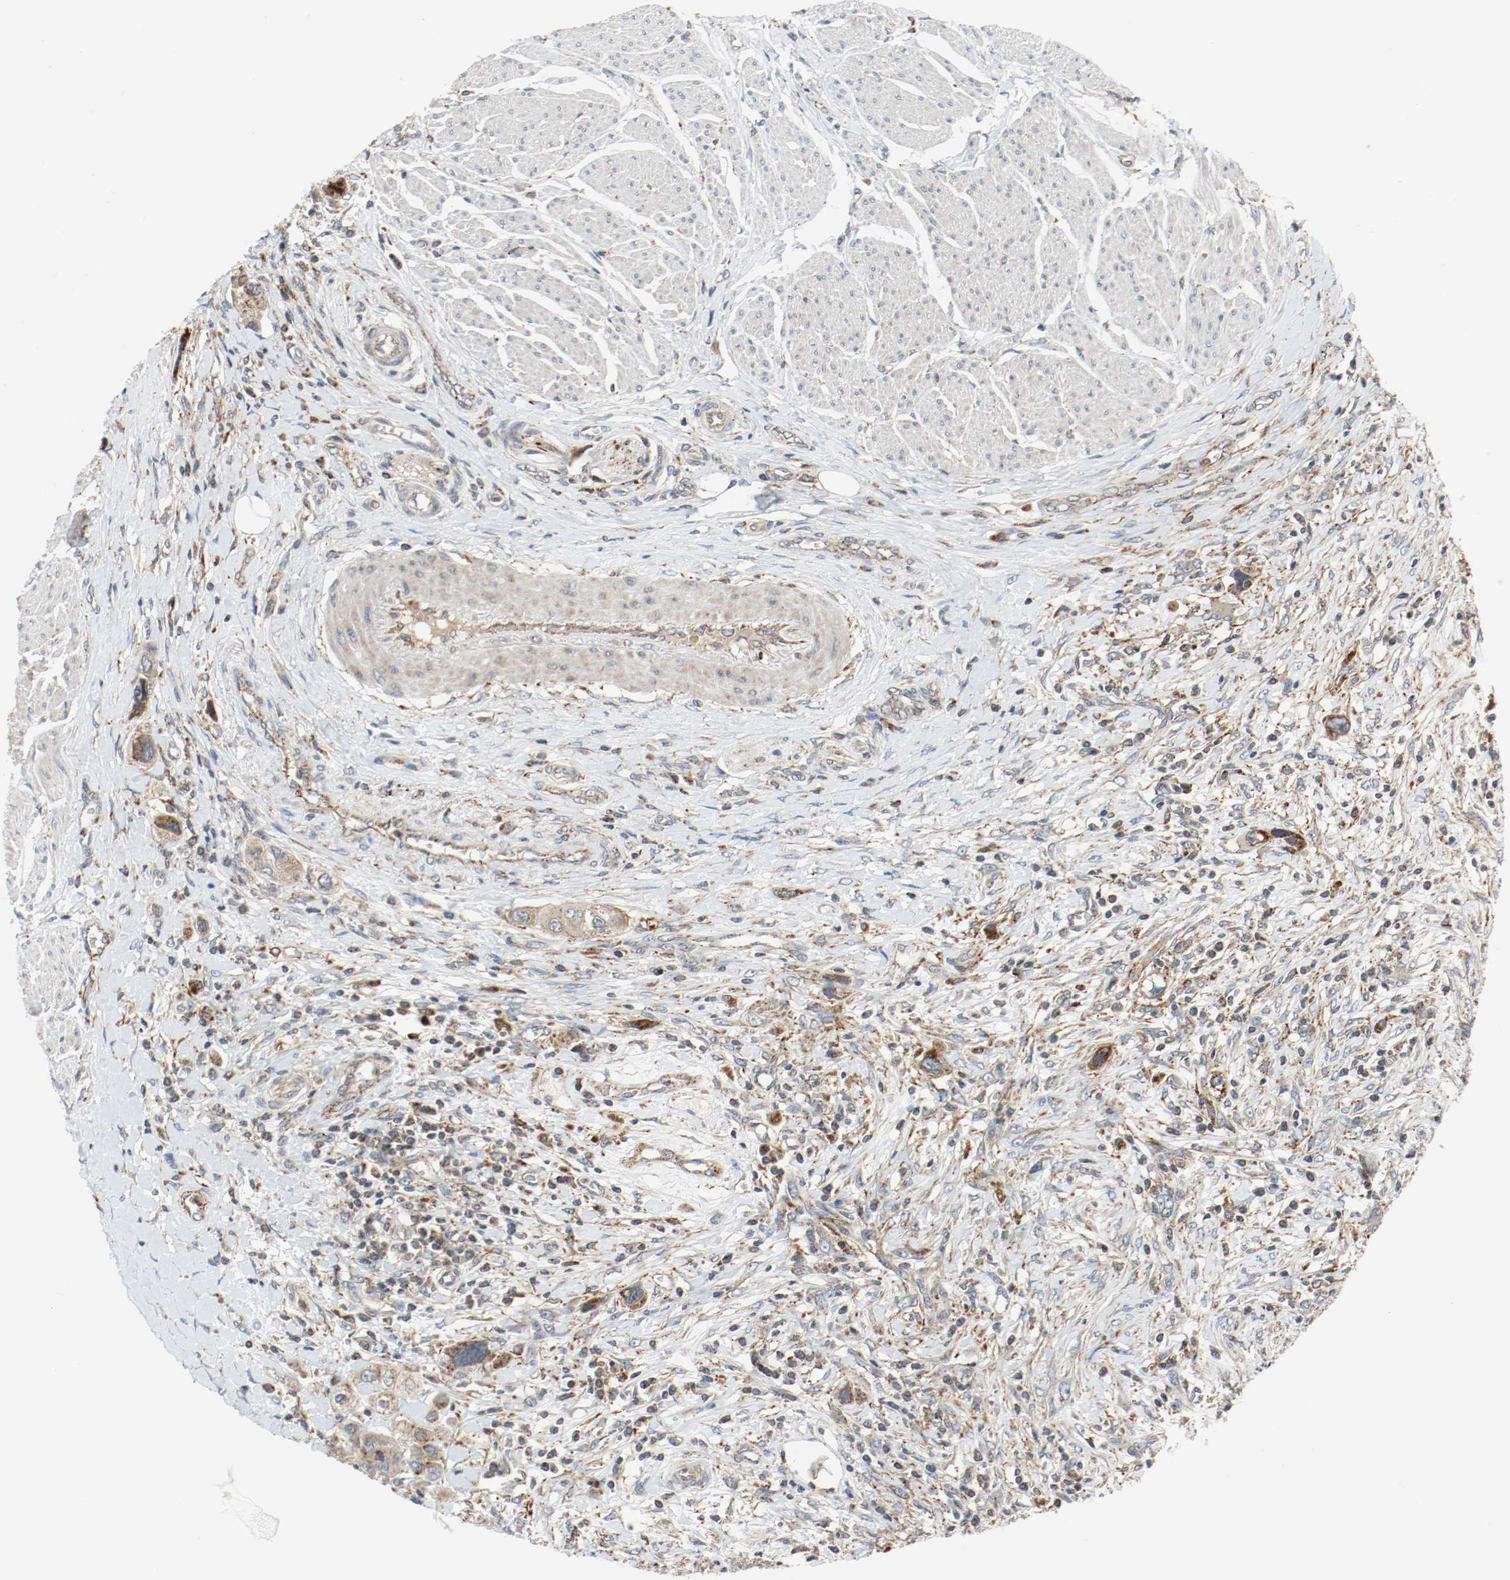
{"staining": {"intensity": "moderate", "quantity": ">75%", "location": "cytoplasmic/membranous"}, "tissue": "urothelial cancer", "cell_type": "Tumor cells", "image_type": "cancer", "snomed": [{"axis": "morphology", "description": "Urothelial carcinoma, High grade"}, {"axis": "topography", "description": "Urinary bladder"}], "caption": "Protein staining by IHC exhibits moderate cytoplasmic/membranous staining in about >75% of tumor cells in urothelial cancer.", "gene": "LAMP2", "patient": {"sex": "male", "age": 50}}